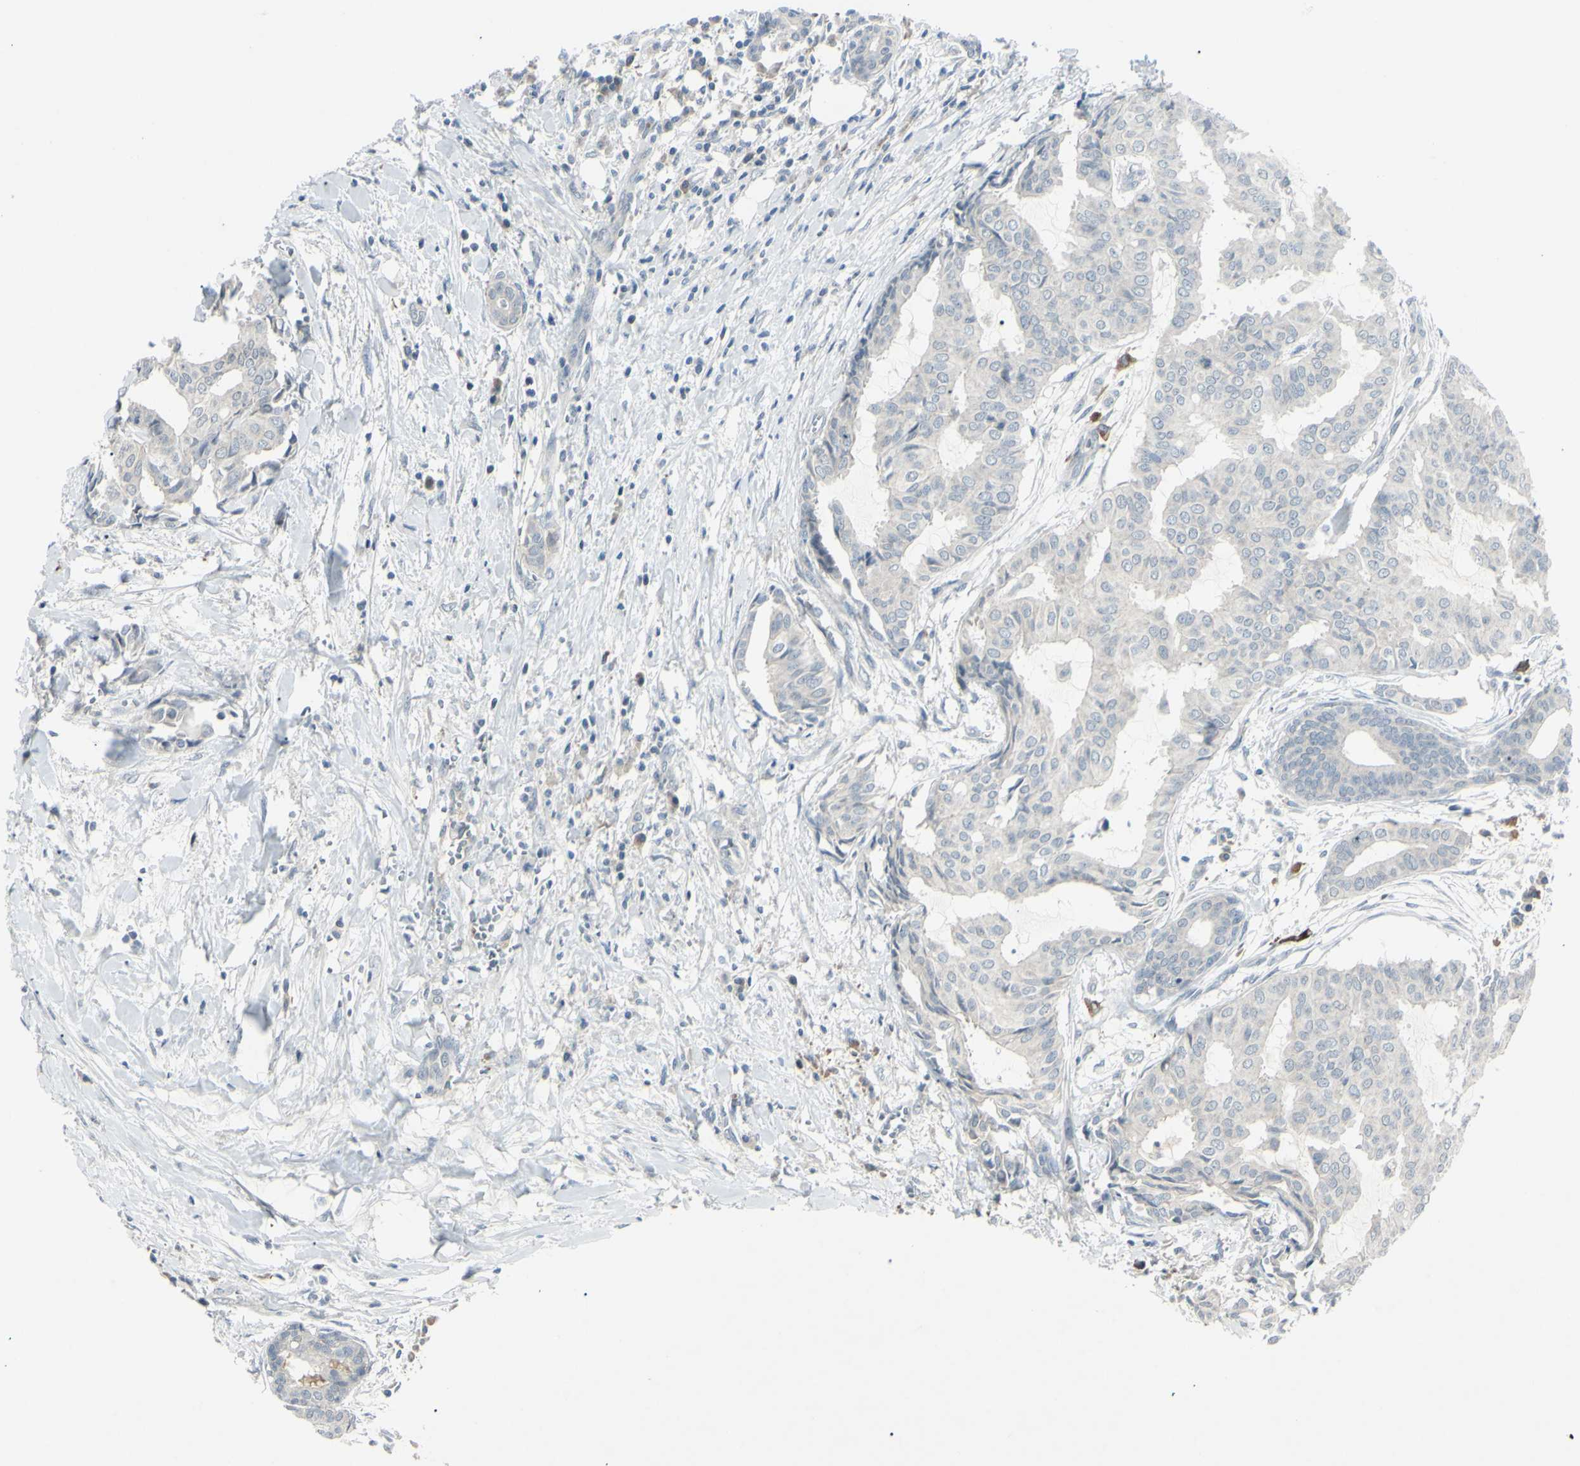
{"staining": {"intensity": "negative", "quantity": "none", "location": "none"}, "tissue": "head and neck cancer", "cell_type": "Tumor cells", "image_type": "cancer", "snomed": [{"axis": "morphology", "description": "Adenocarcinoma, NOS"}, {"axis": "topography", "description": "Salivary gland"}, {"axis": "topography", "description": "Head-Neck"}], "caption": "Tumor cells are negative for protein expression in human head and neck cancer.", "gene": "SH3GL2", "patient": {"sex": "female", "age": 59}}